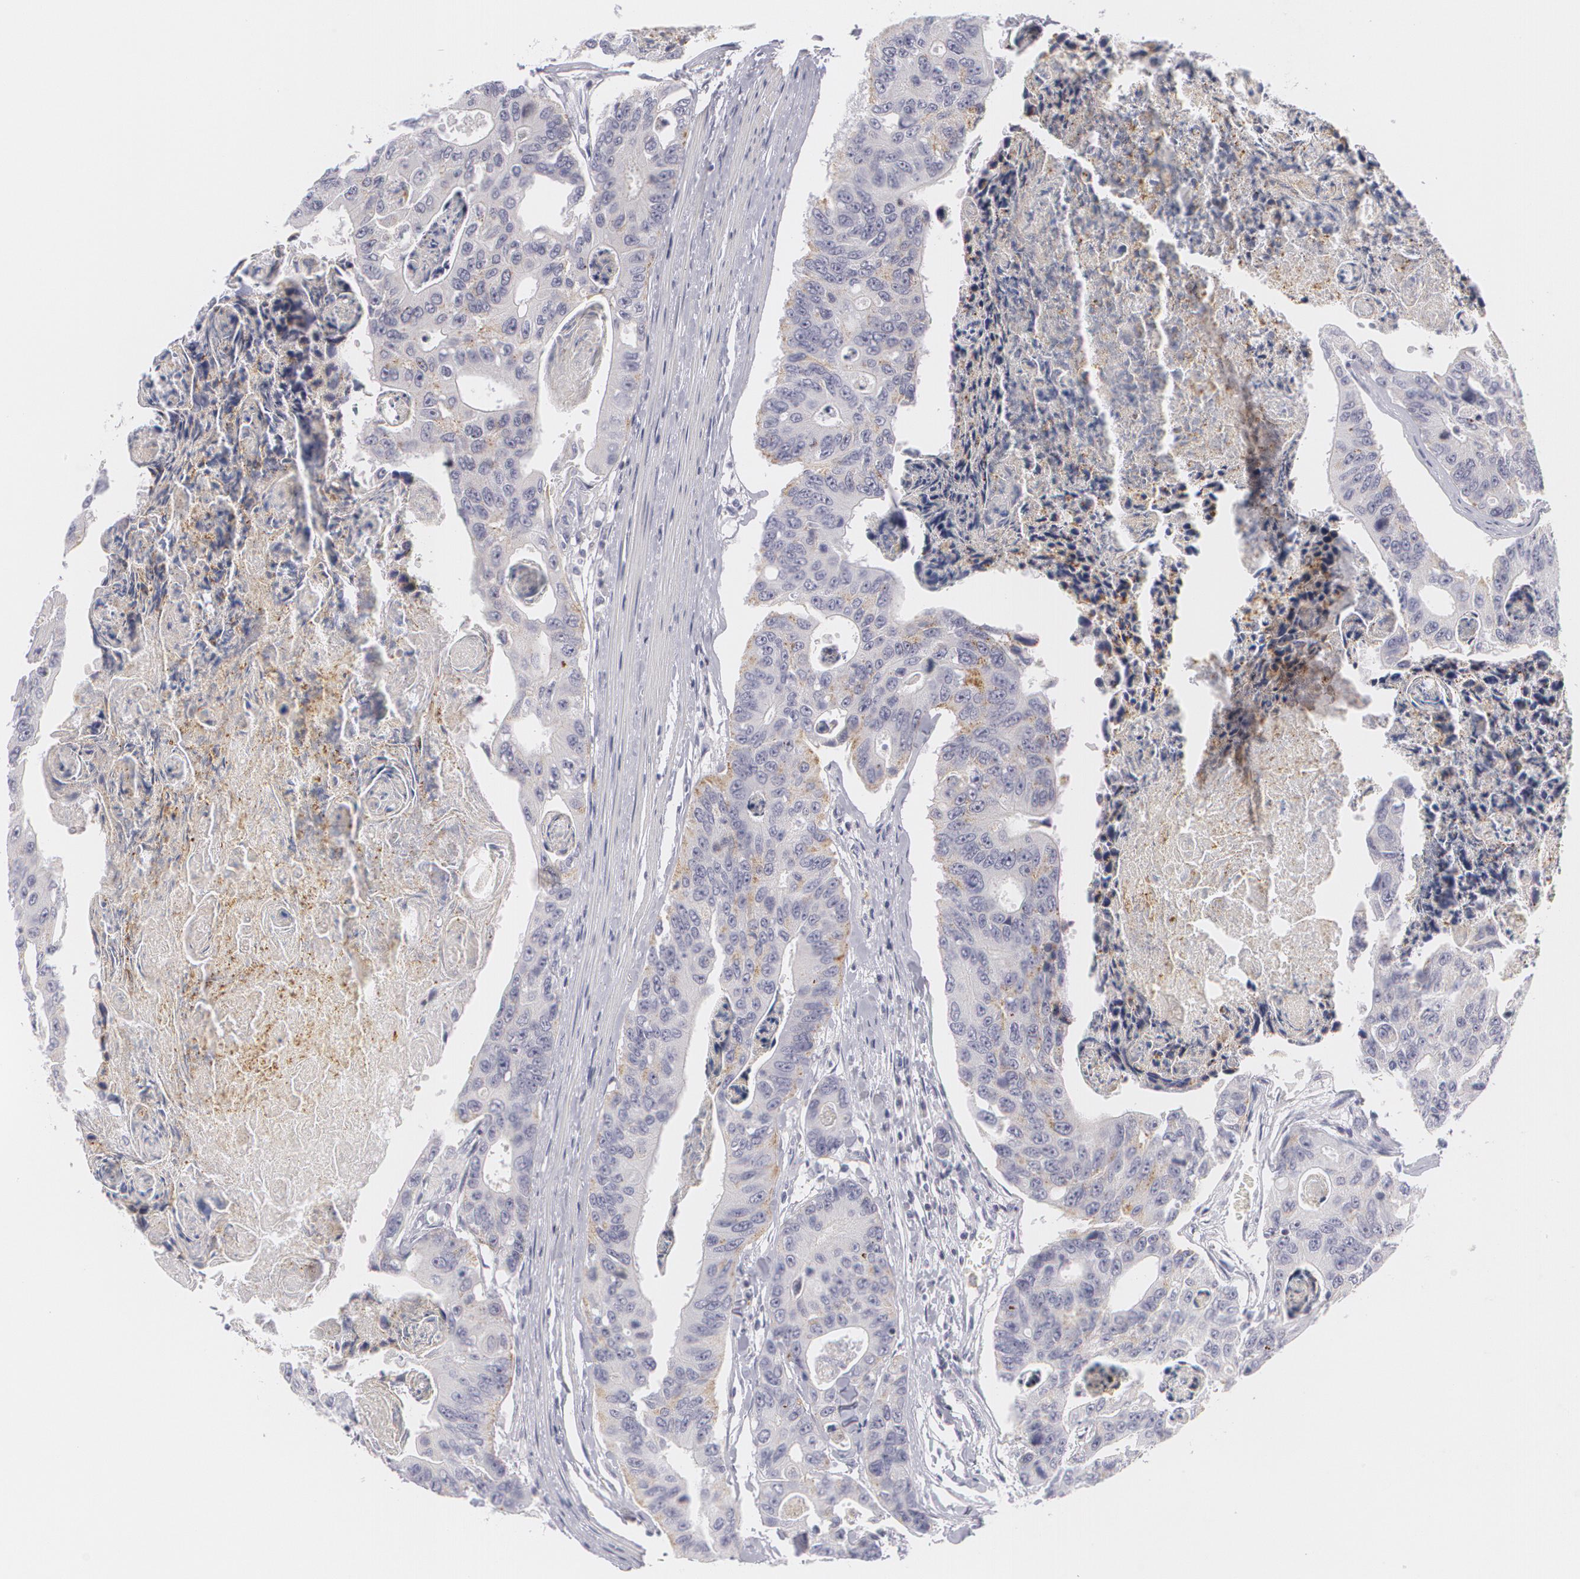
{"staining": {"intensity": "negative", "quantity": "none", "location": "none"}, "tissue": "colorectal cancer", "cell_type": "Tumor cells", "image_type": "cancer", "snomed": [{"axis": "morphology", "description": "Adenocarcinoma, NOS"}, {"axis": "topography", "description": "Colon"}], "caption": "There is no significant positivity in tumor cells of colorectal cancer (adenocarcinoma).", "gene": "FAM181A", "patient": {"sex": "female", "age": 86}}